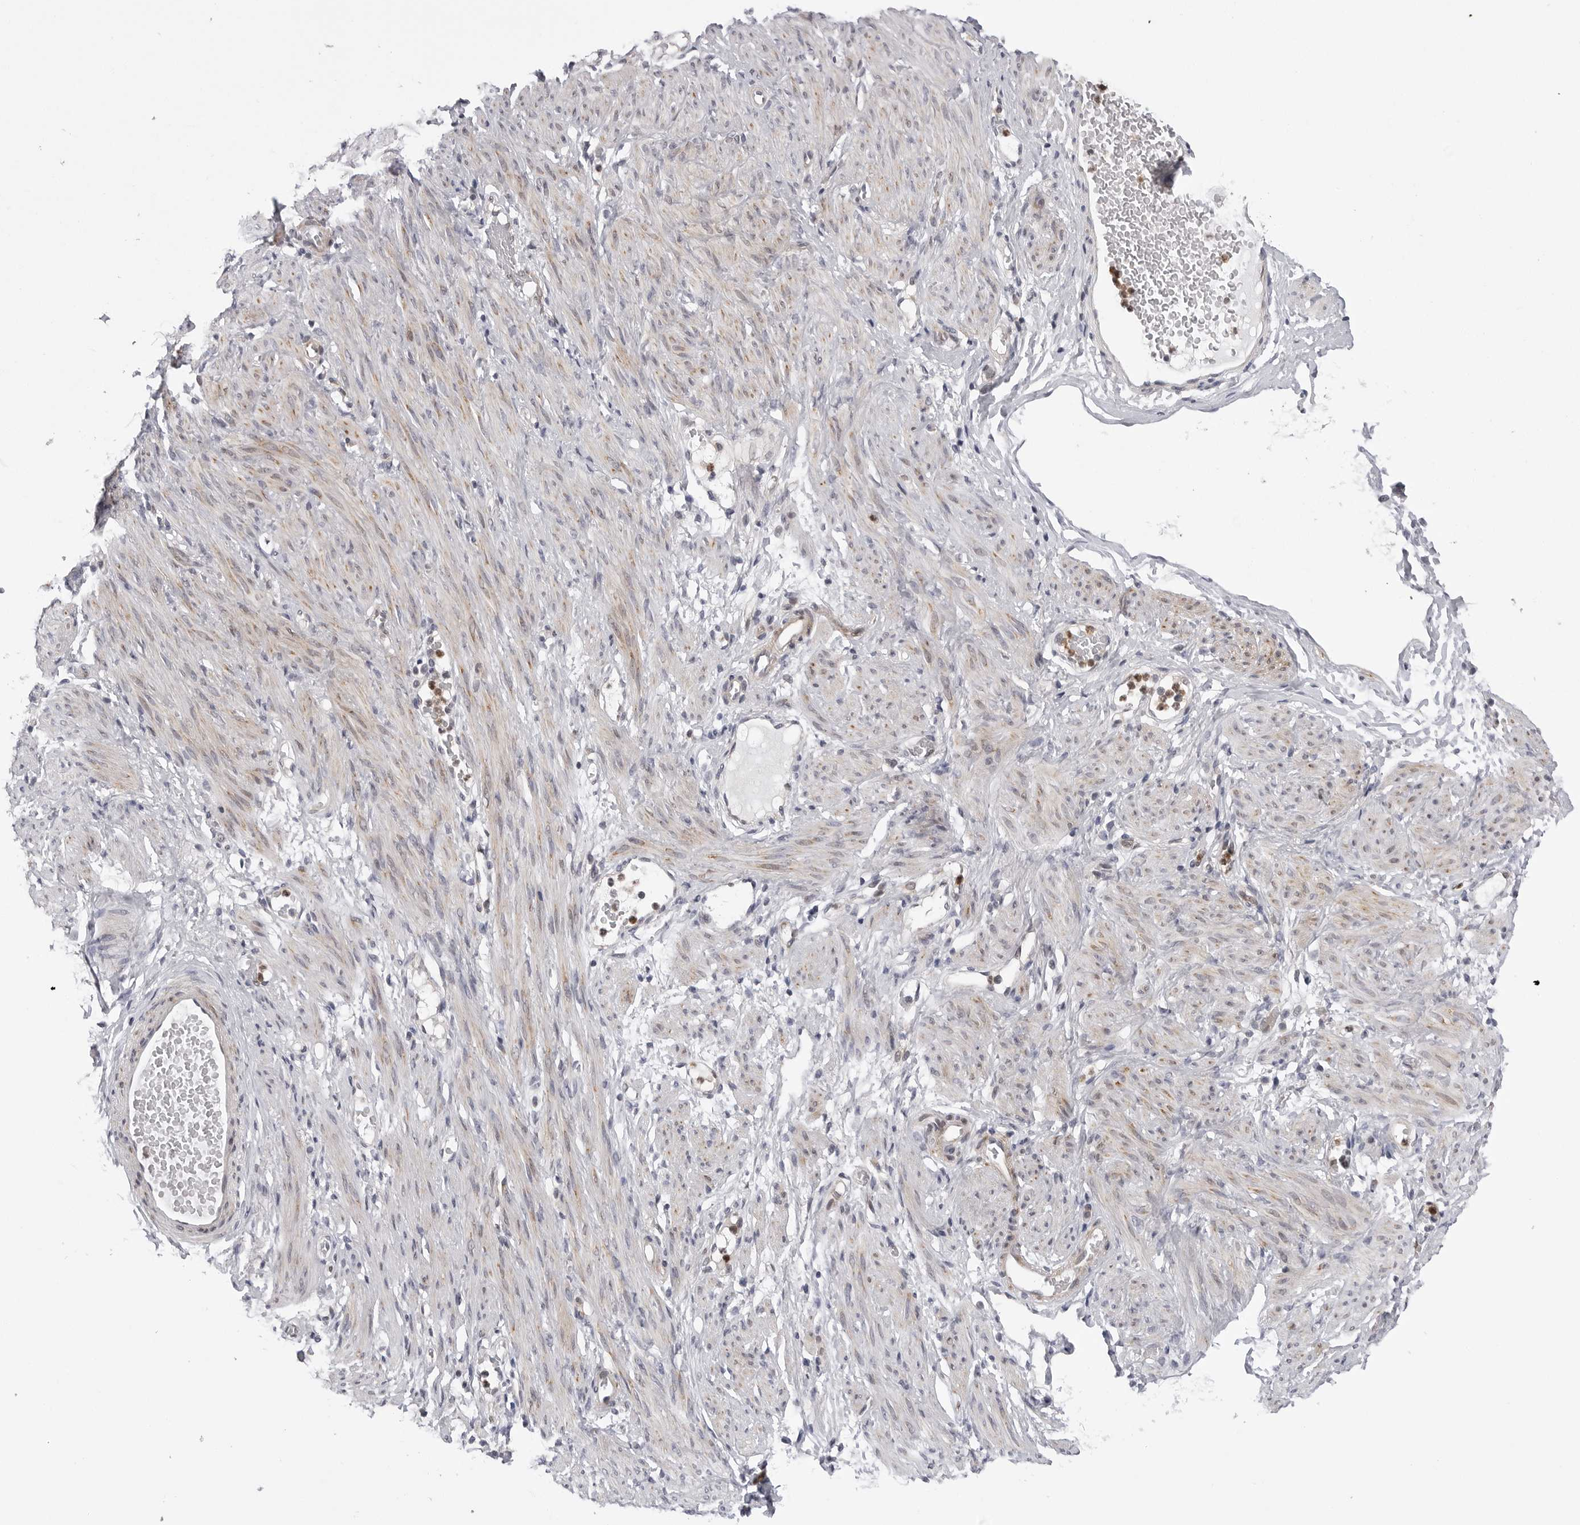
{"staining": {"intensity": "negative", "quantity": "none", "location": "none"}, "tissue": "adipose tissue", "cell_type": "Adipocytes", "image_type": "normal", "snomed": [{"axis": "morphology", "description": "Normal tissue, NOS"}, {"axis": "topography", "description": "Smooth muscle"}, {"axis": "topography", "description": "Peripheral nerve tissue"}], "caption": "Immunohistochemistry (IHC) micrograph of normal adipose tissue: adipose tissue stained with DAB (3,3'-diaminobenzidine) shows no significant protein expression in adipocytes.", "gene": "CDK20", "patient": {"sex": "female", "age": 39}}